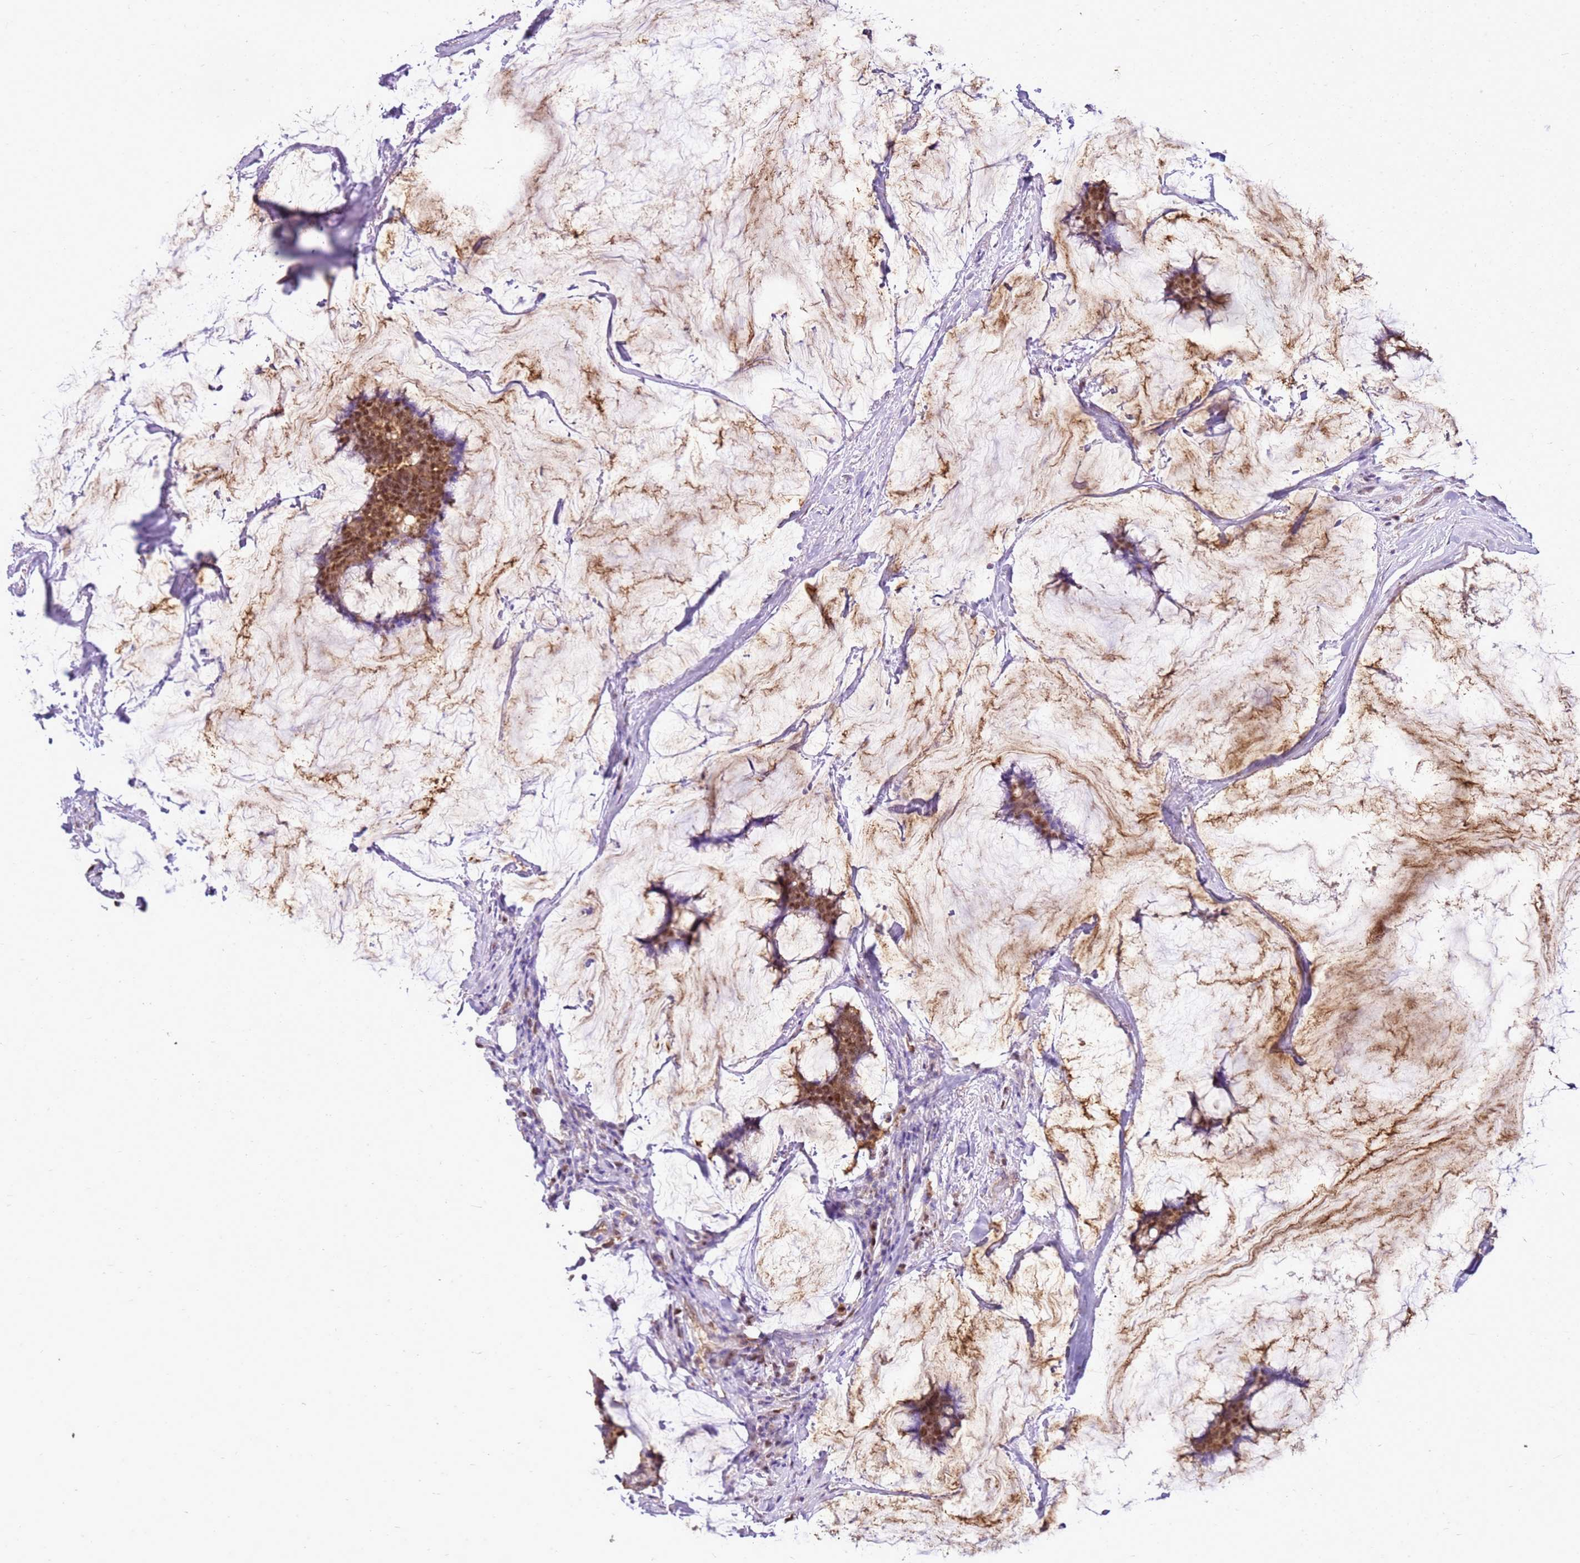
{"staining": {"intensity": "moderate", "quantity": ">75%", "location": "cytoplasmic/membranous,nuclear"}, "tissue": "breast cancer", "cell_type": "Tumor cells", "image_type": "cancer", "snomed": [{"axis": "morphology", "description": "Duct carcinoma"}, {"axis": "topography", "description": "Breast"}], "caption": "Immunohistochemical staining of breast cancer (infiltrating ductal carcinoma) displays medium levels of moderate cytoplasmic/membranous and nuclear expression in approximately >75% of tumor cells.", "gene": "YWHAE", "patient": {"sex": "female", "age": 93}}